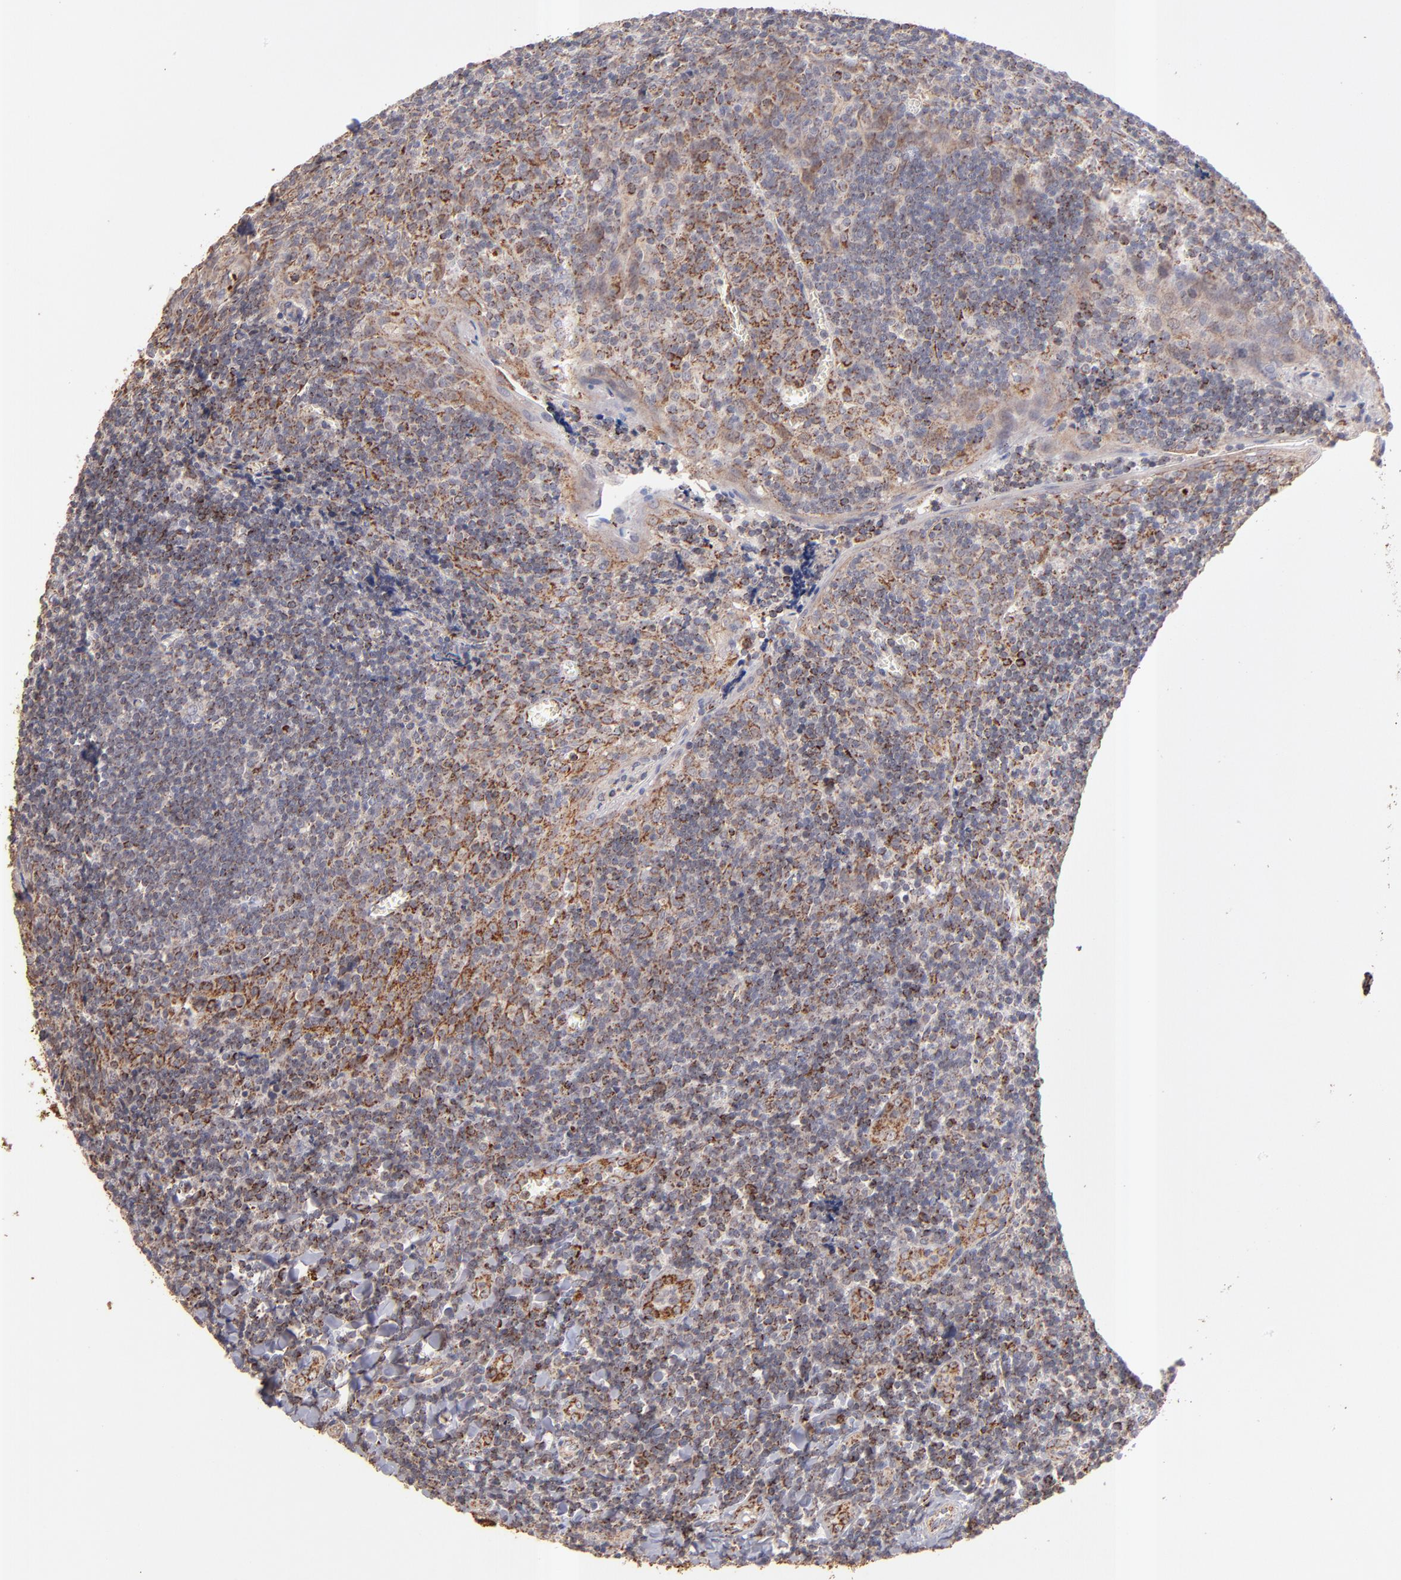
{"staining": {"intensity": "moderate", "quantity": ">75%", "location": "cytoplasmic/membranous"}, "tissue": "tonsil", "cell_type": "Germinal center cells", "image_type": "normal", "snomed": [{"axis": "morphology", "description": "Normal tissue, NOS"}, {"axis": "topography", "description": "Tonsil"}], "caption": "The micrograph exhibits staining of unremarkable tonsil, revealing moderate cytoplasmic/membranous protein staining (brown color) within germinal center cells.", "gene": "DLST", "patient": {"sex": "male", "age": 20}}